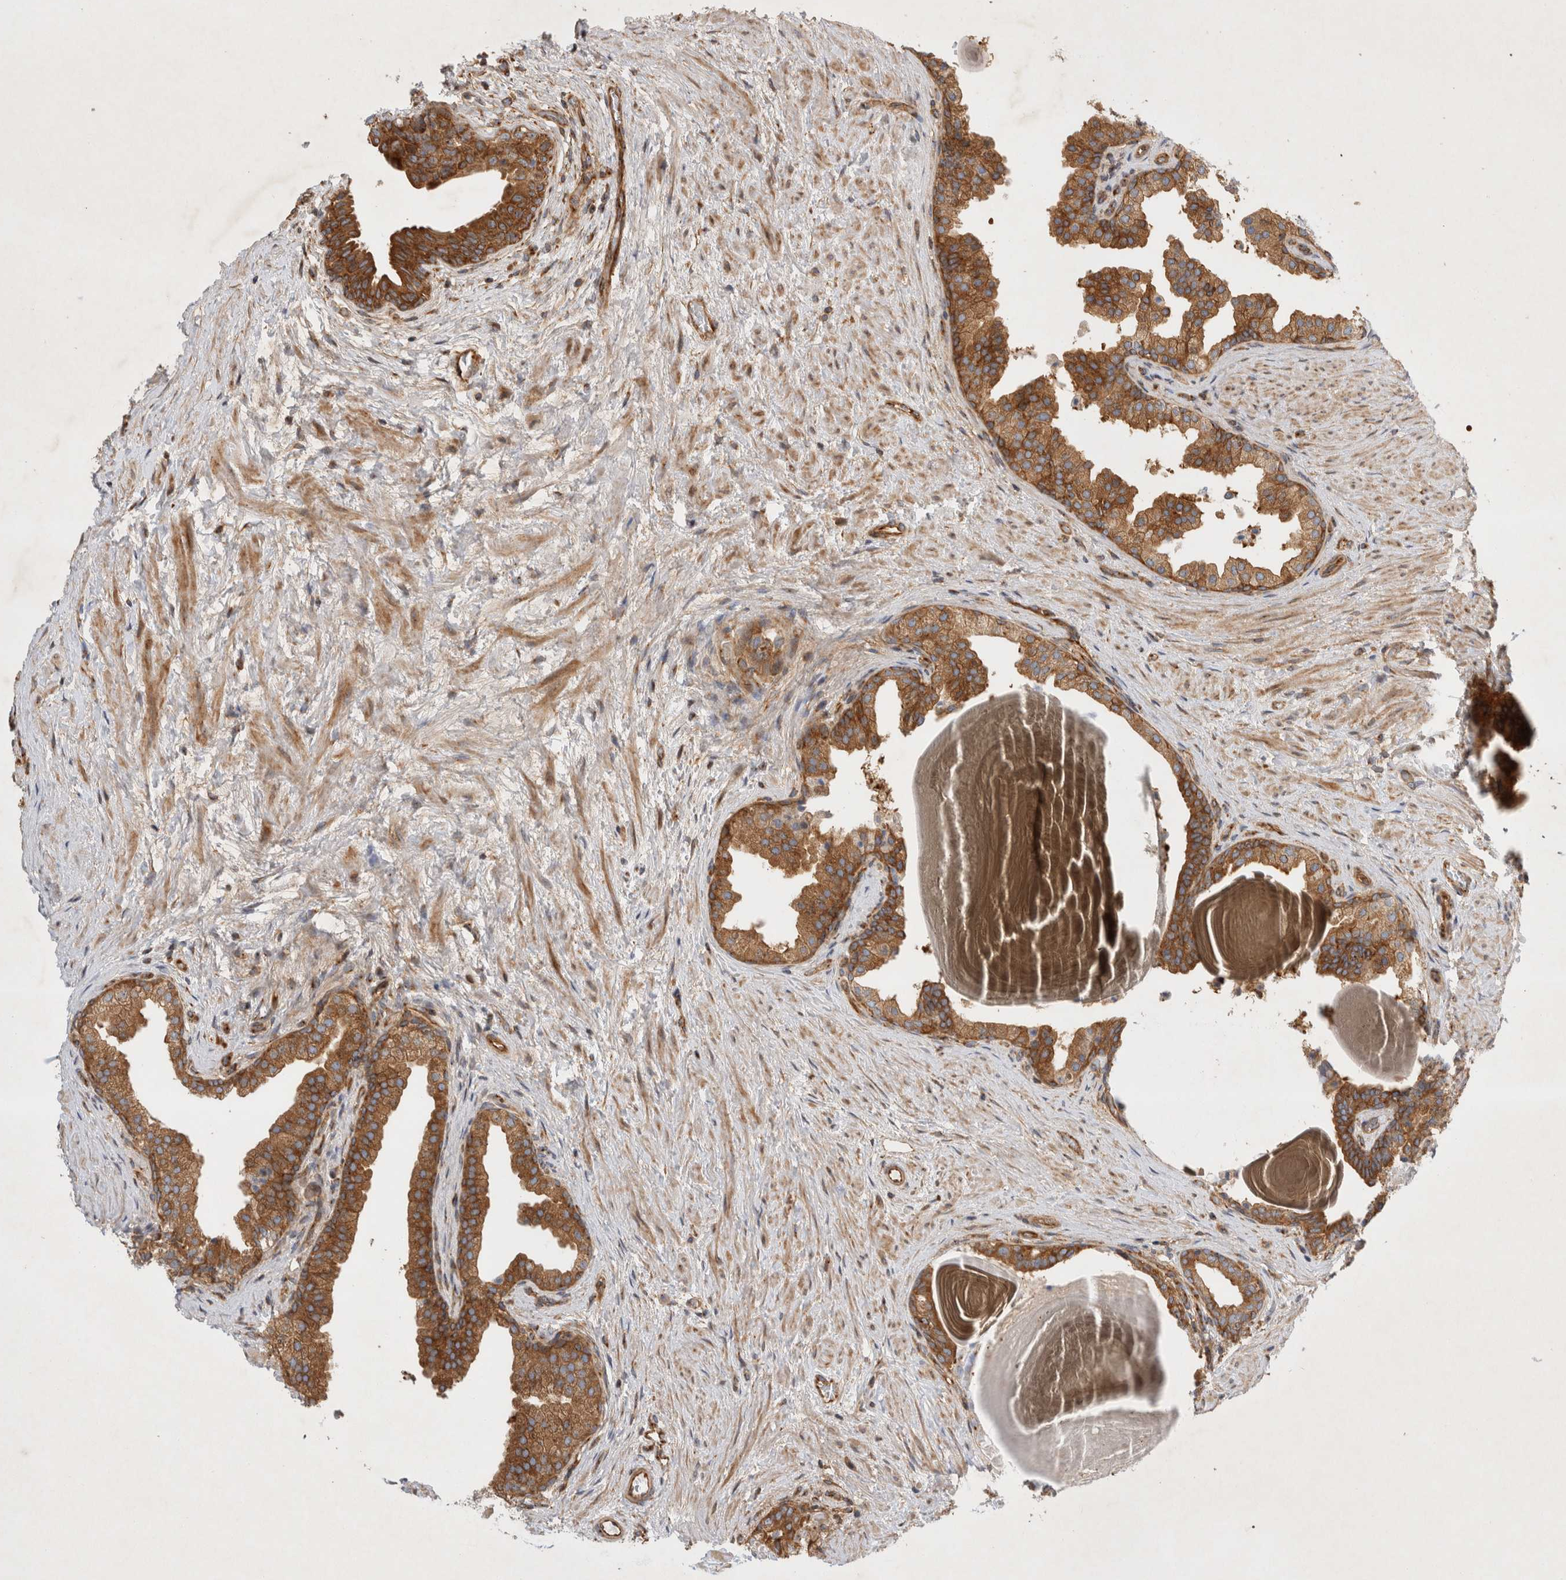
{"staining": {"intensity": "moderate", "quantity": ">75%", "location": "cytoplasmic/membranous"}, "tissue": "prostate", "cell_type": "Glandular cells", "image_type": "normal", "snomed": [{"axis": "morphology", "description": "Normal tissue, NOS"}, {"axis": "topography", "description": "Prostate"}], "caption": "Glandular cells display medium levels of moderate cytoplasmic/membranous positivity in approximately >75% of cells in benign human prostate.", "gene": "GPR150", "patient": {"sex": "male", "age": 48}}